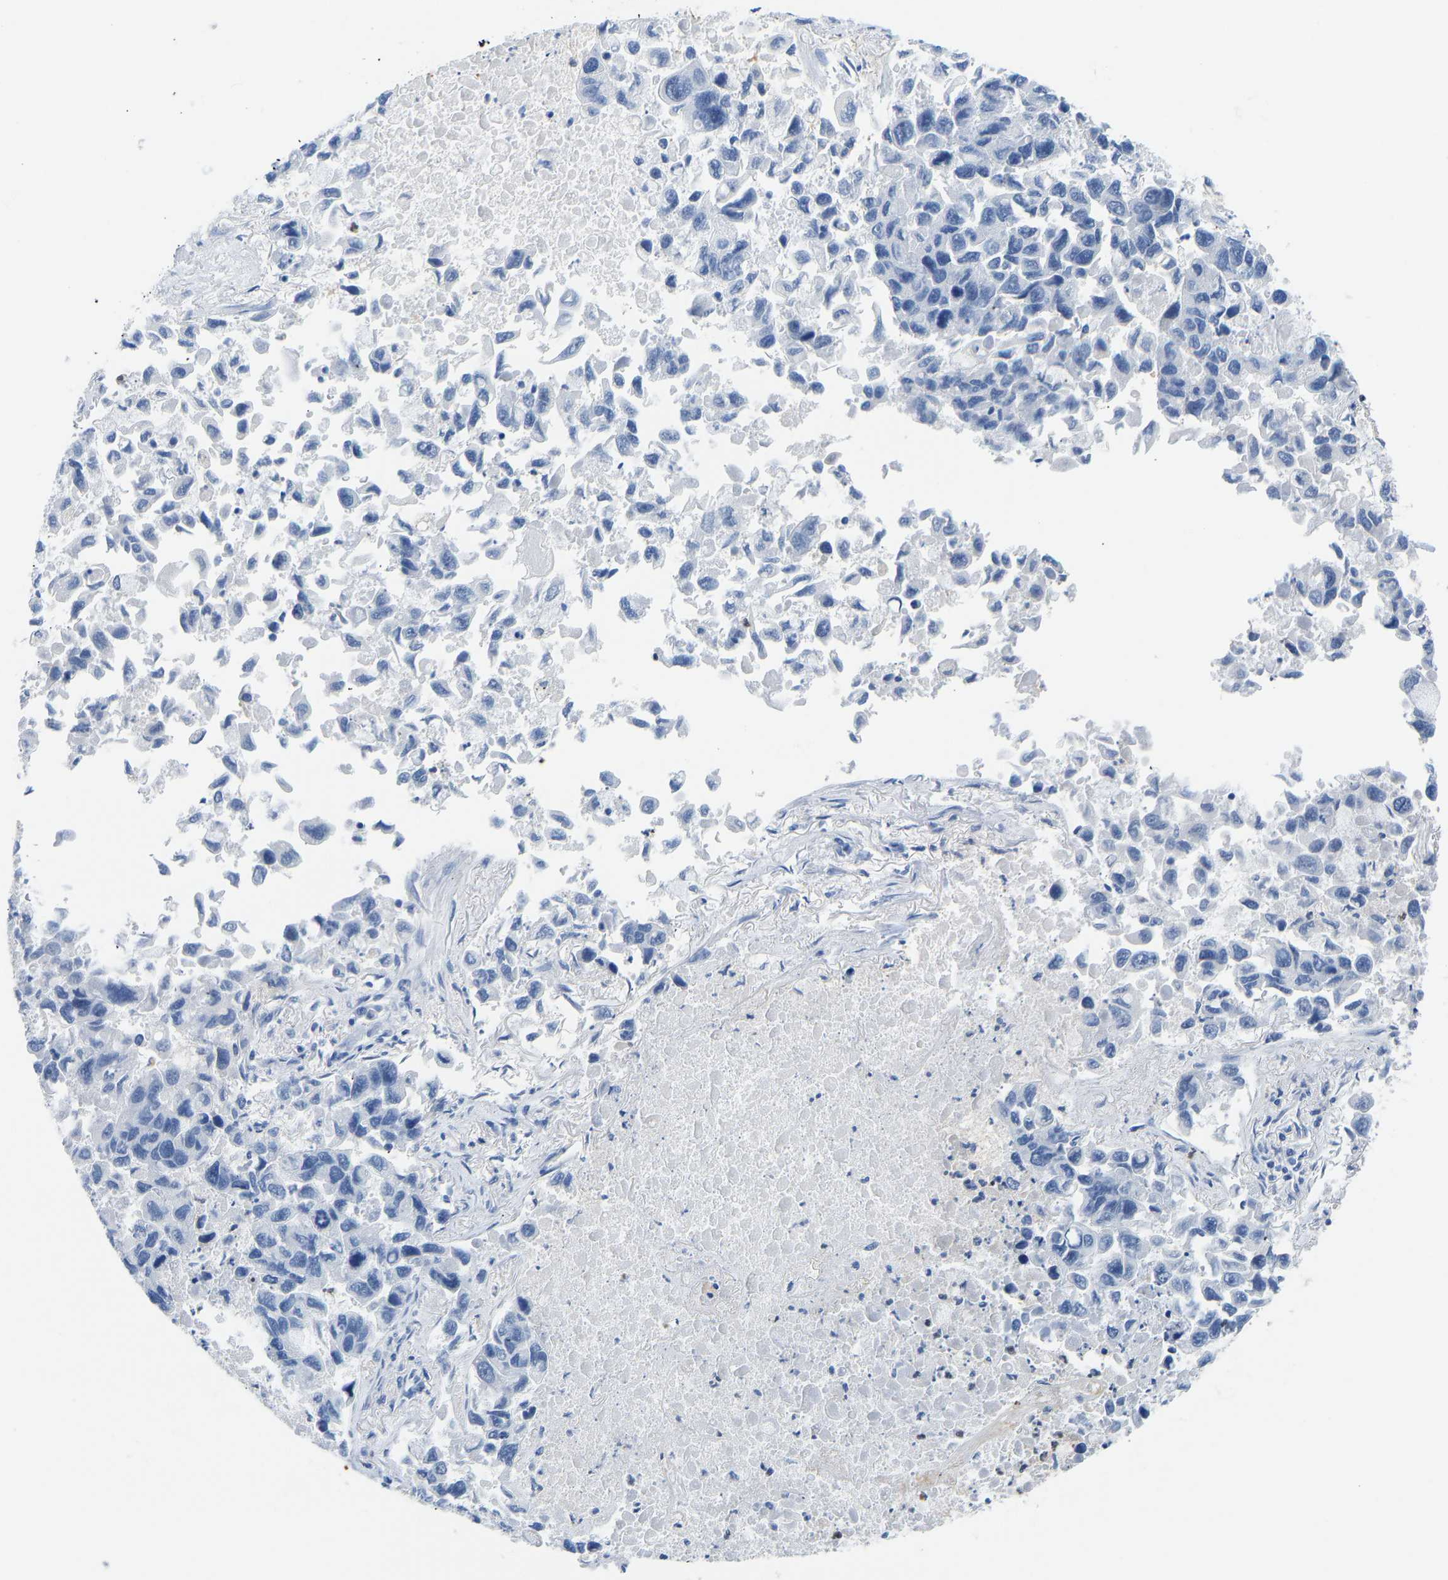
{"staining": {"intensity": "negative", "quantity": "none", "location": "none"}, "tissue": "lung cancer", "cell_type": "Tumor cells", "image_type": "cancer", "snomed": [{"axis": "morphology", "description": "Adenocarcinoma, NOS"}, {"axis": "topography", "description": "Lung"}], "caption": "Lung cancer stained for a protein using IHC exhibits no expression tumor cells.", "gene": "TXNDC2", "patient": {"sex": "male", "age": 64}}